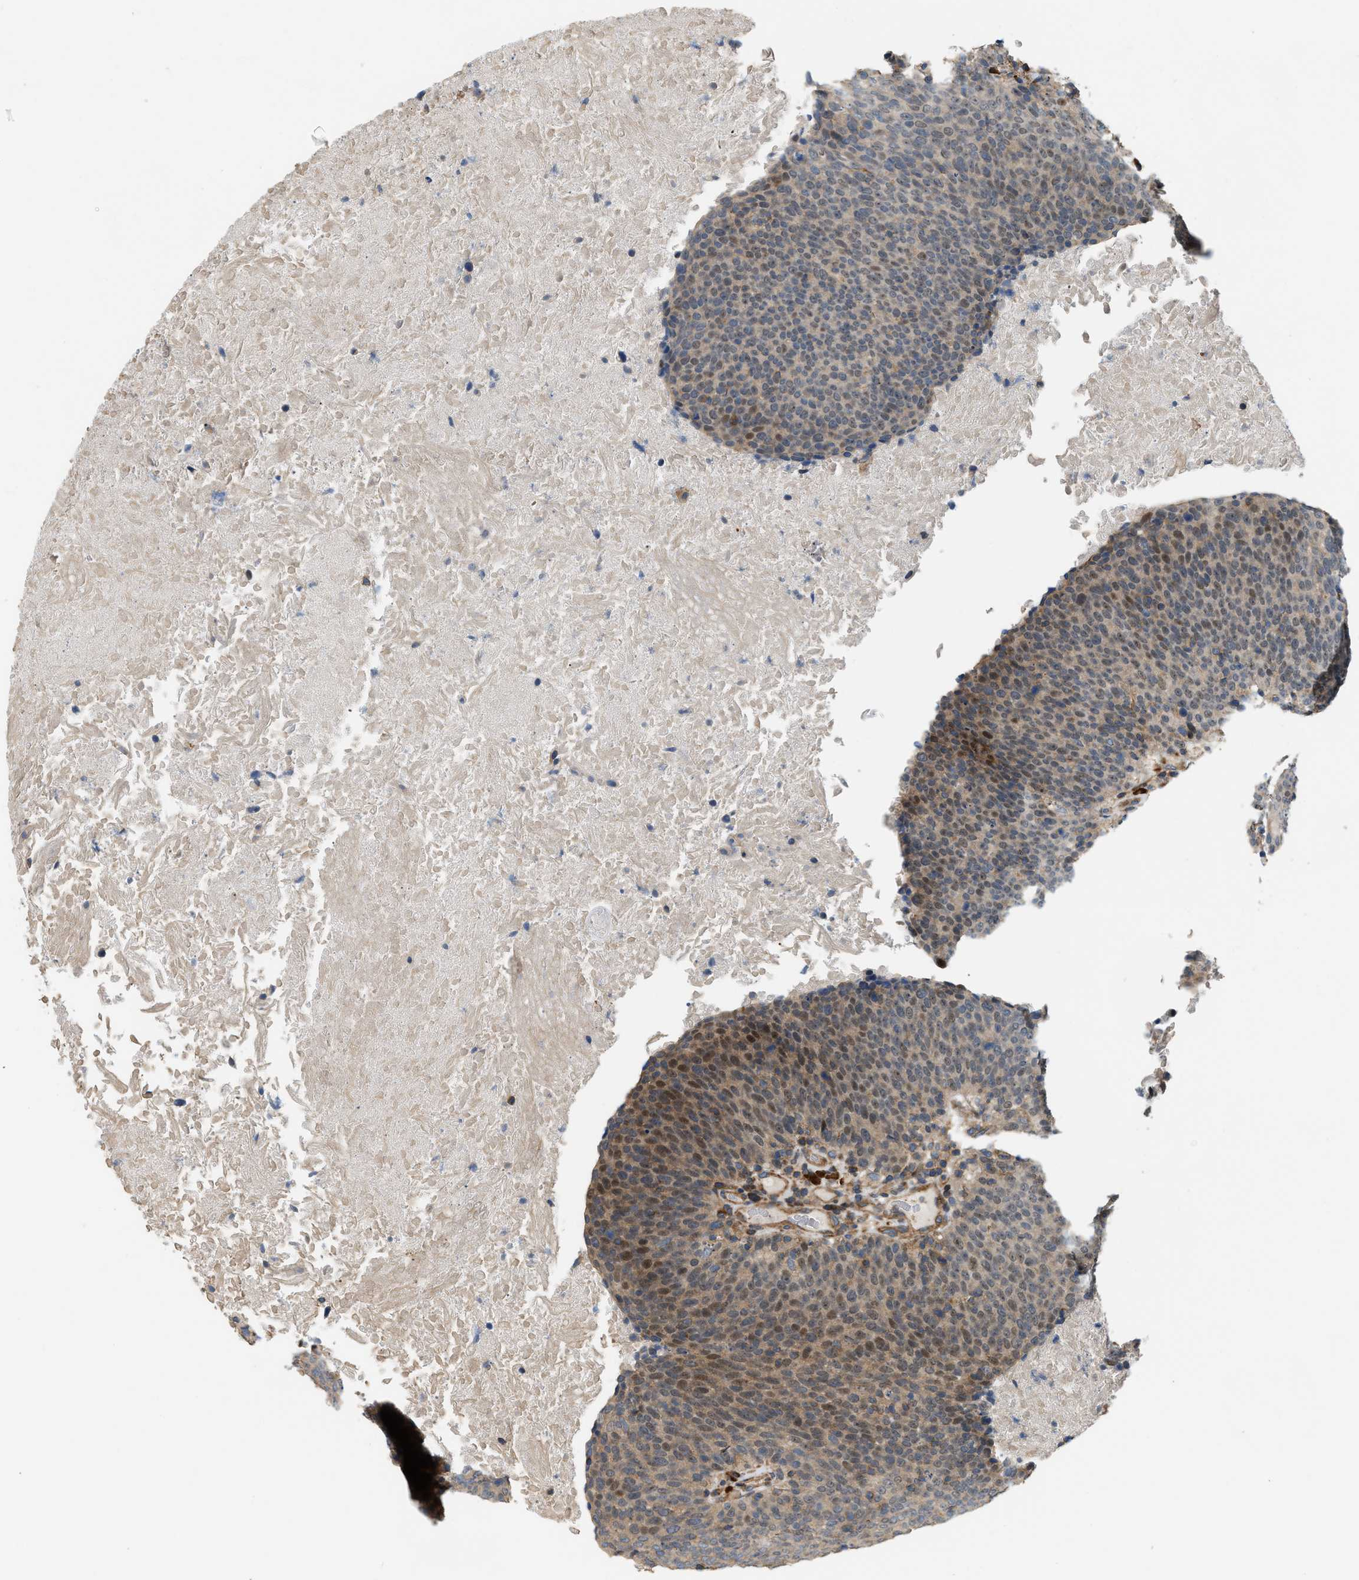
{"staining": {"intensity": "moderate", "quantity": "25%-75%", "location": "cytoplasmic/membranous,nuclear"}, "tissue": "head and neck cancer", "cell_type": "Tumor cells", "image_type": "cancer", "snomed": [{"axis": "morphology", "description": "Squamous cell carcinoma, NOS"}, {"axis": "morphology", "description": "Squamous cell carcinoma, metastatic, NOS"}, {"axis": "topography", "description": "Lymph node"}, {"axis": "topography", "description": "Head-Neck"}], "caption": "Tumor cells demonstrate moderate cytoplasmic/membranous and nuclear expression in approximately 25%-75% of cells in squamous cell carcinoma (head and neck). Nuclei are stained in blue.", "gene": "BTN3A2", "patient": {"sex": "male", "age": 62}}